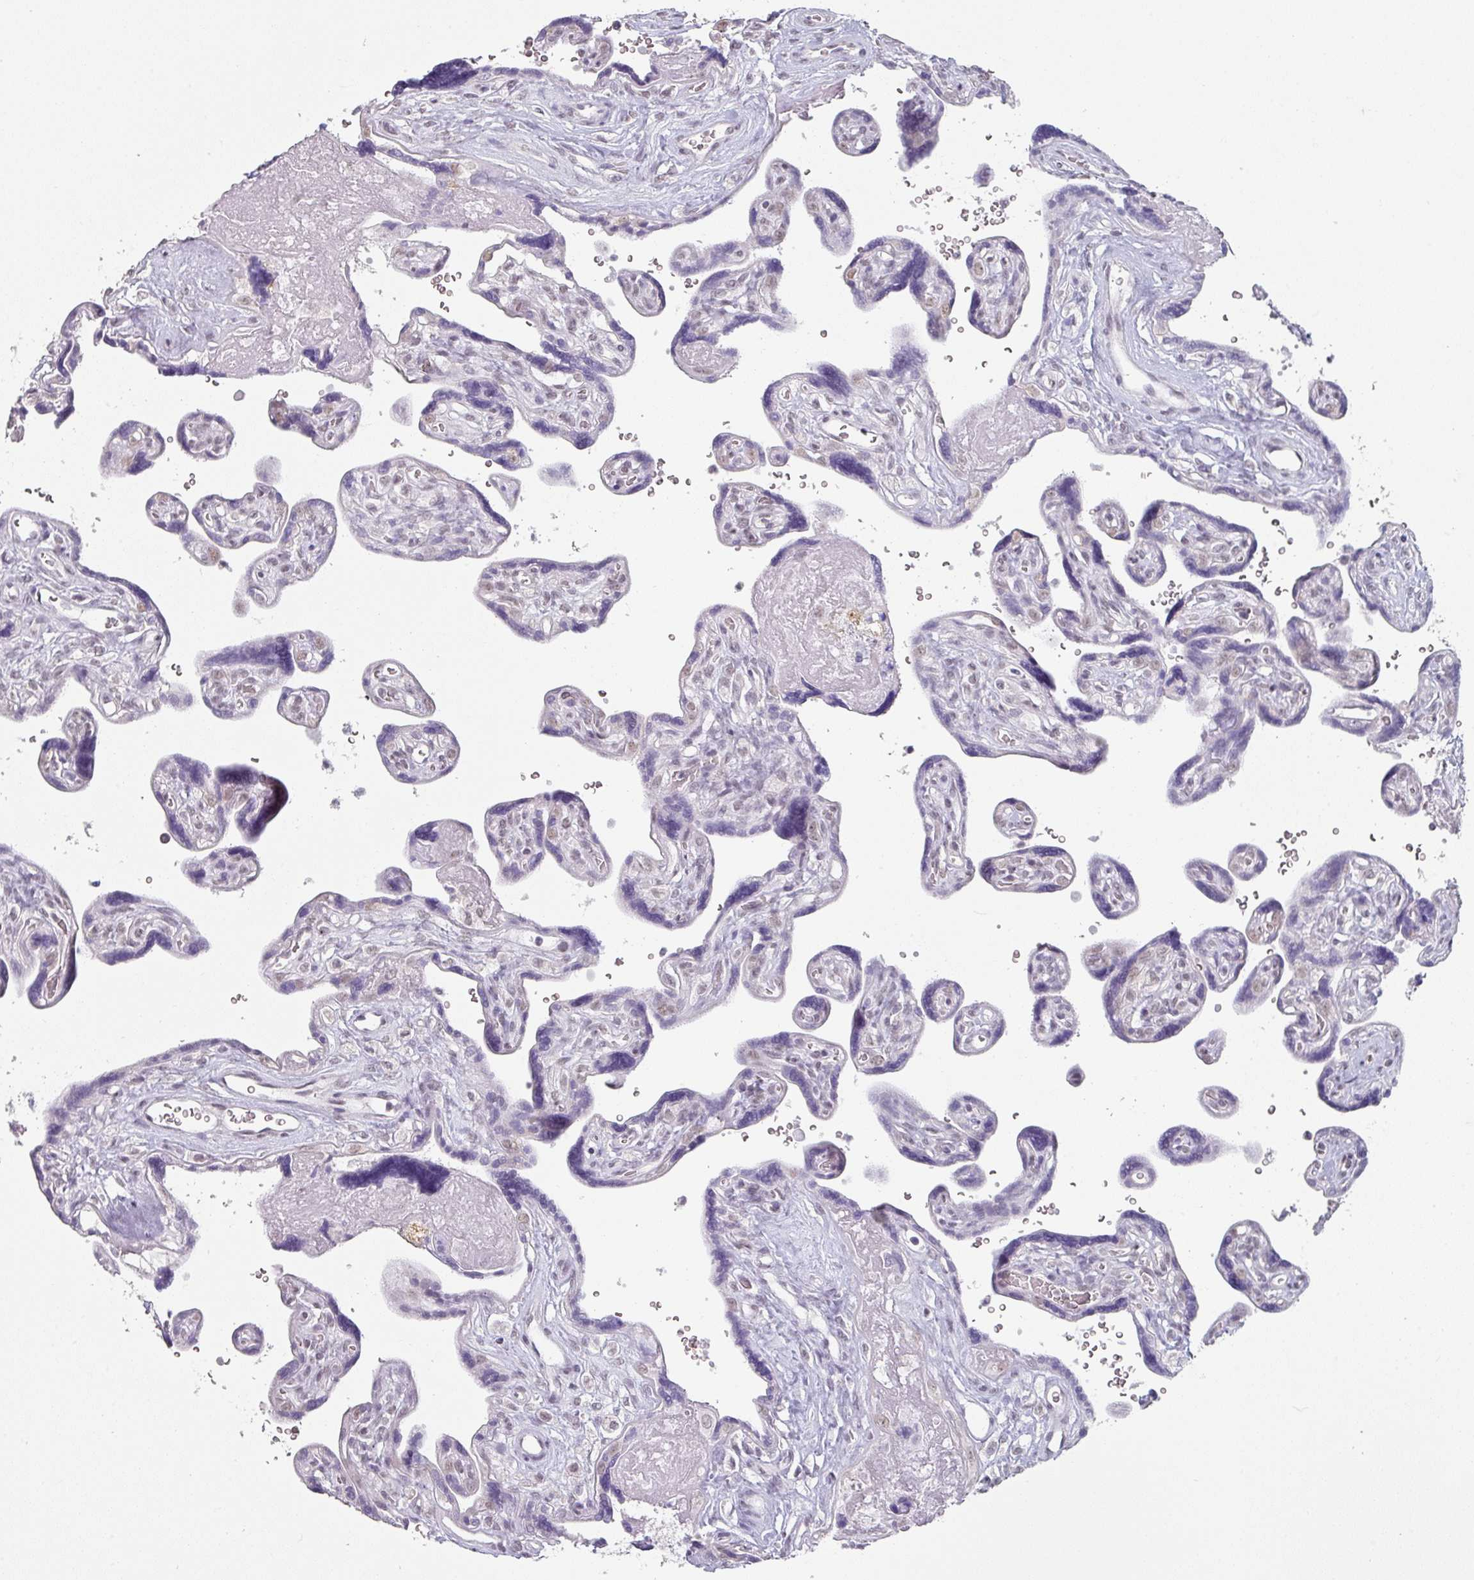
{"staining": {"intensity": "weak", "quantity": "<25%", "location": "nuclear"}, "tissue": "placenta", "cell_type": "Trophoblastic cells", "image_type": "normal", "snomed": [{"axis": "morphology", "description": "Normal tissue, NOS"}, {"axis": "topography", "description": "Placenta"}], "caption": "Immunohistochemistry of unremarkable human placenta exhibits no expression in trophoblastic cells. (DAB (3,3'-diaminobenzidine) immunohistochemistry visualized using brightfield microscopy, high magnification).", "gene": "SPRR1A", "patient": {"sex": "female", "age": 39}}